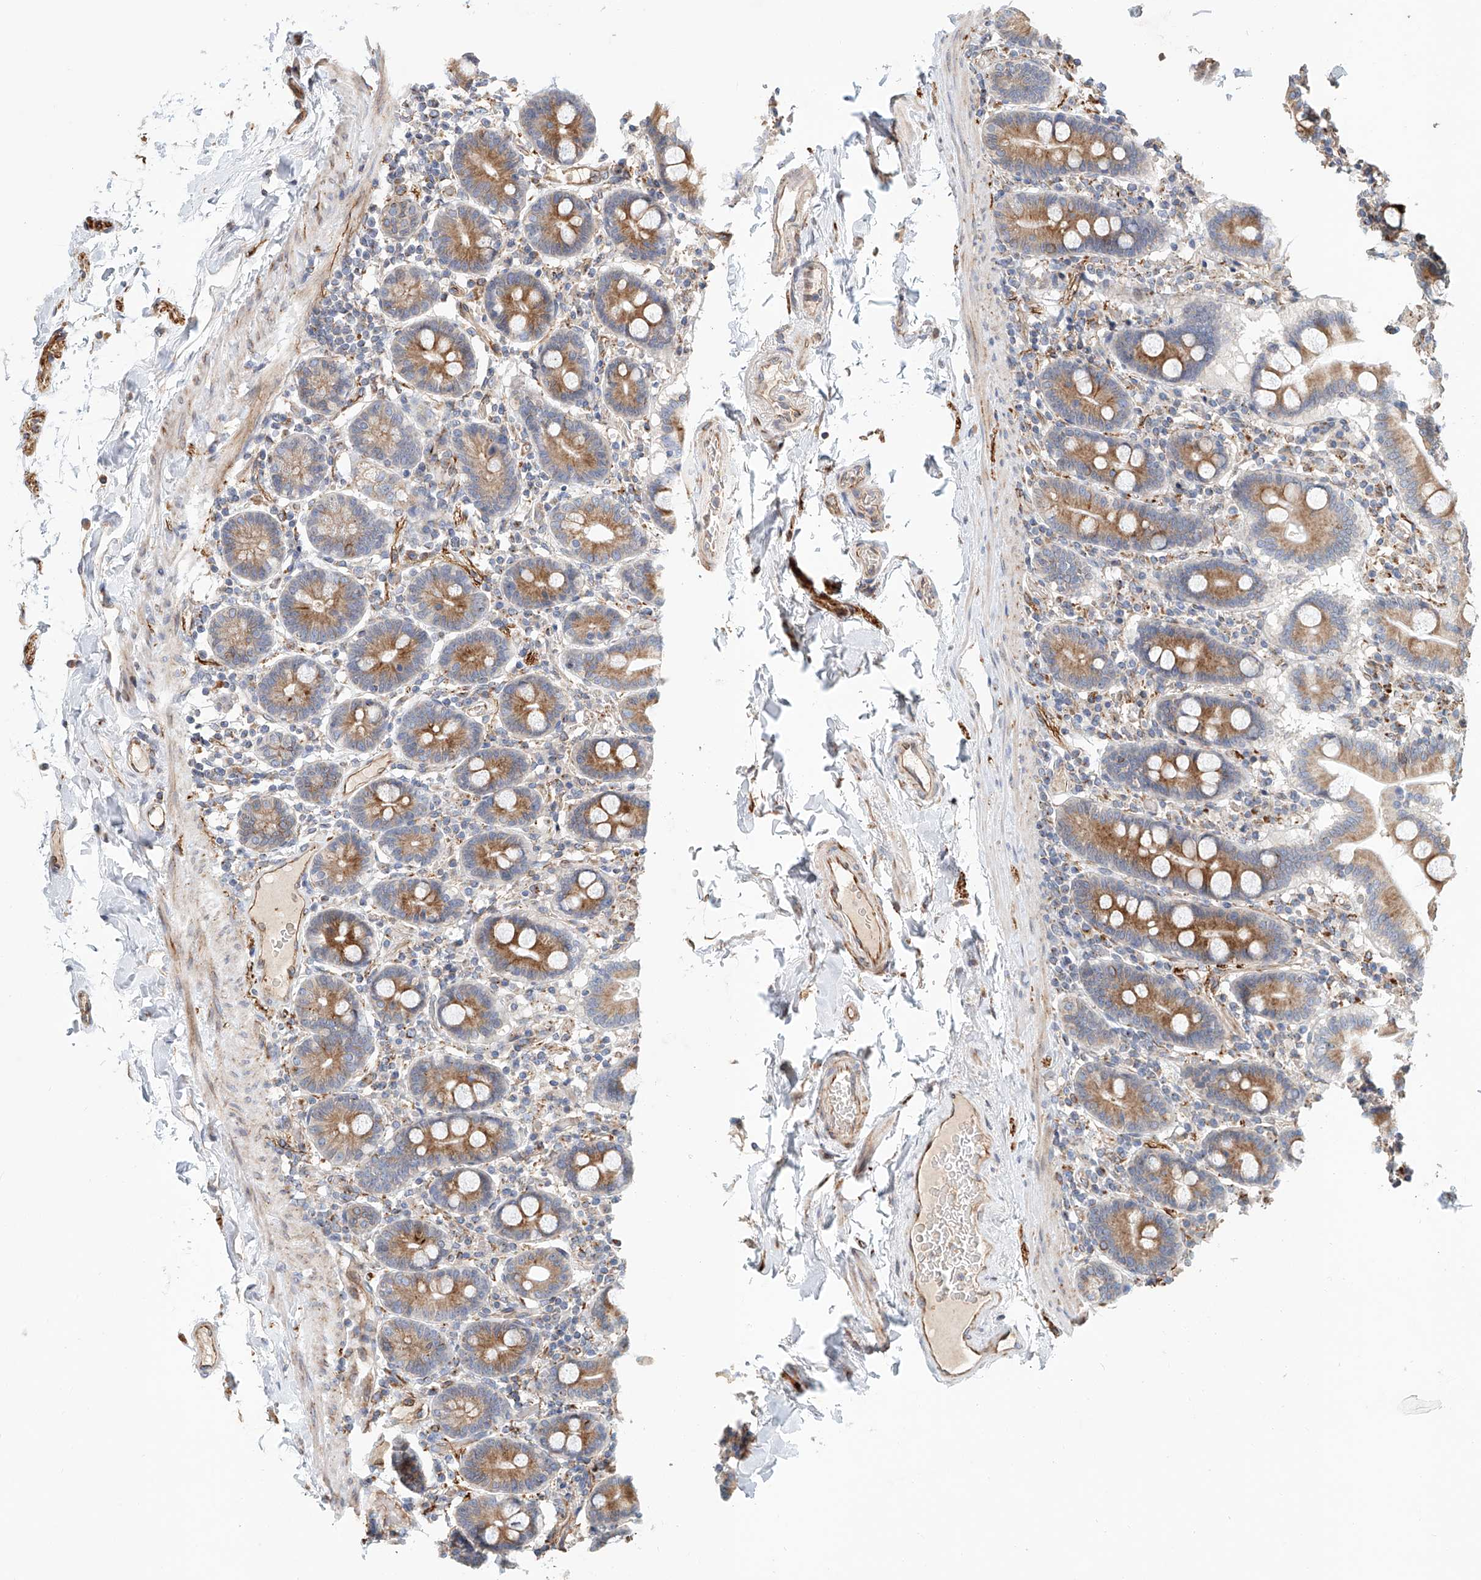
{"staining": {"intensity": "moderate", "quantity": ">75%", "location": "cytoplasmic/membranous"}, "tissue": "duodenum", "cell_type": "Glandular cells", "image_type": "normal", "snomed": [{"axis": "morphology", "description": "Normal tissue, NOS"}, {"axis": "topography", "description": "Duodenum"}], "caption": "About >75% of glandular cells in benign human duodenum reveal moderate cytoplasmic/membranous protein staining as visualized by brown immunohistochemical staining.", "gene": "HGSNAT", "patient": {"sex": "male", "age": 55}}